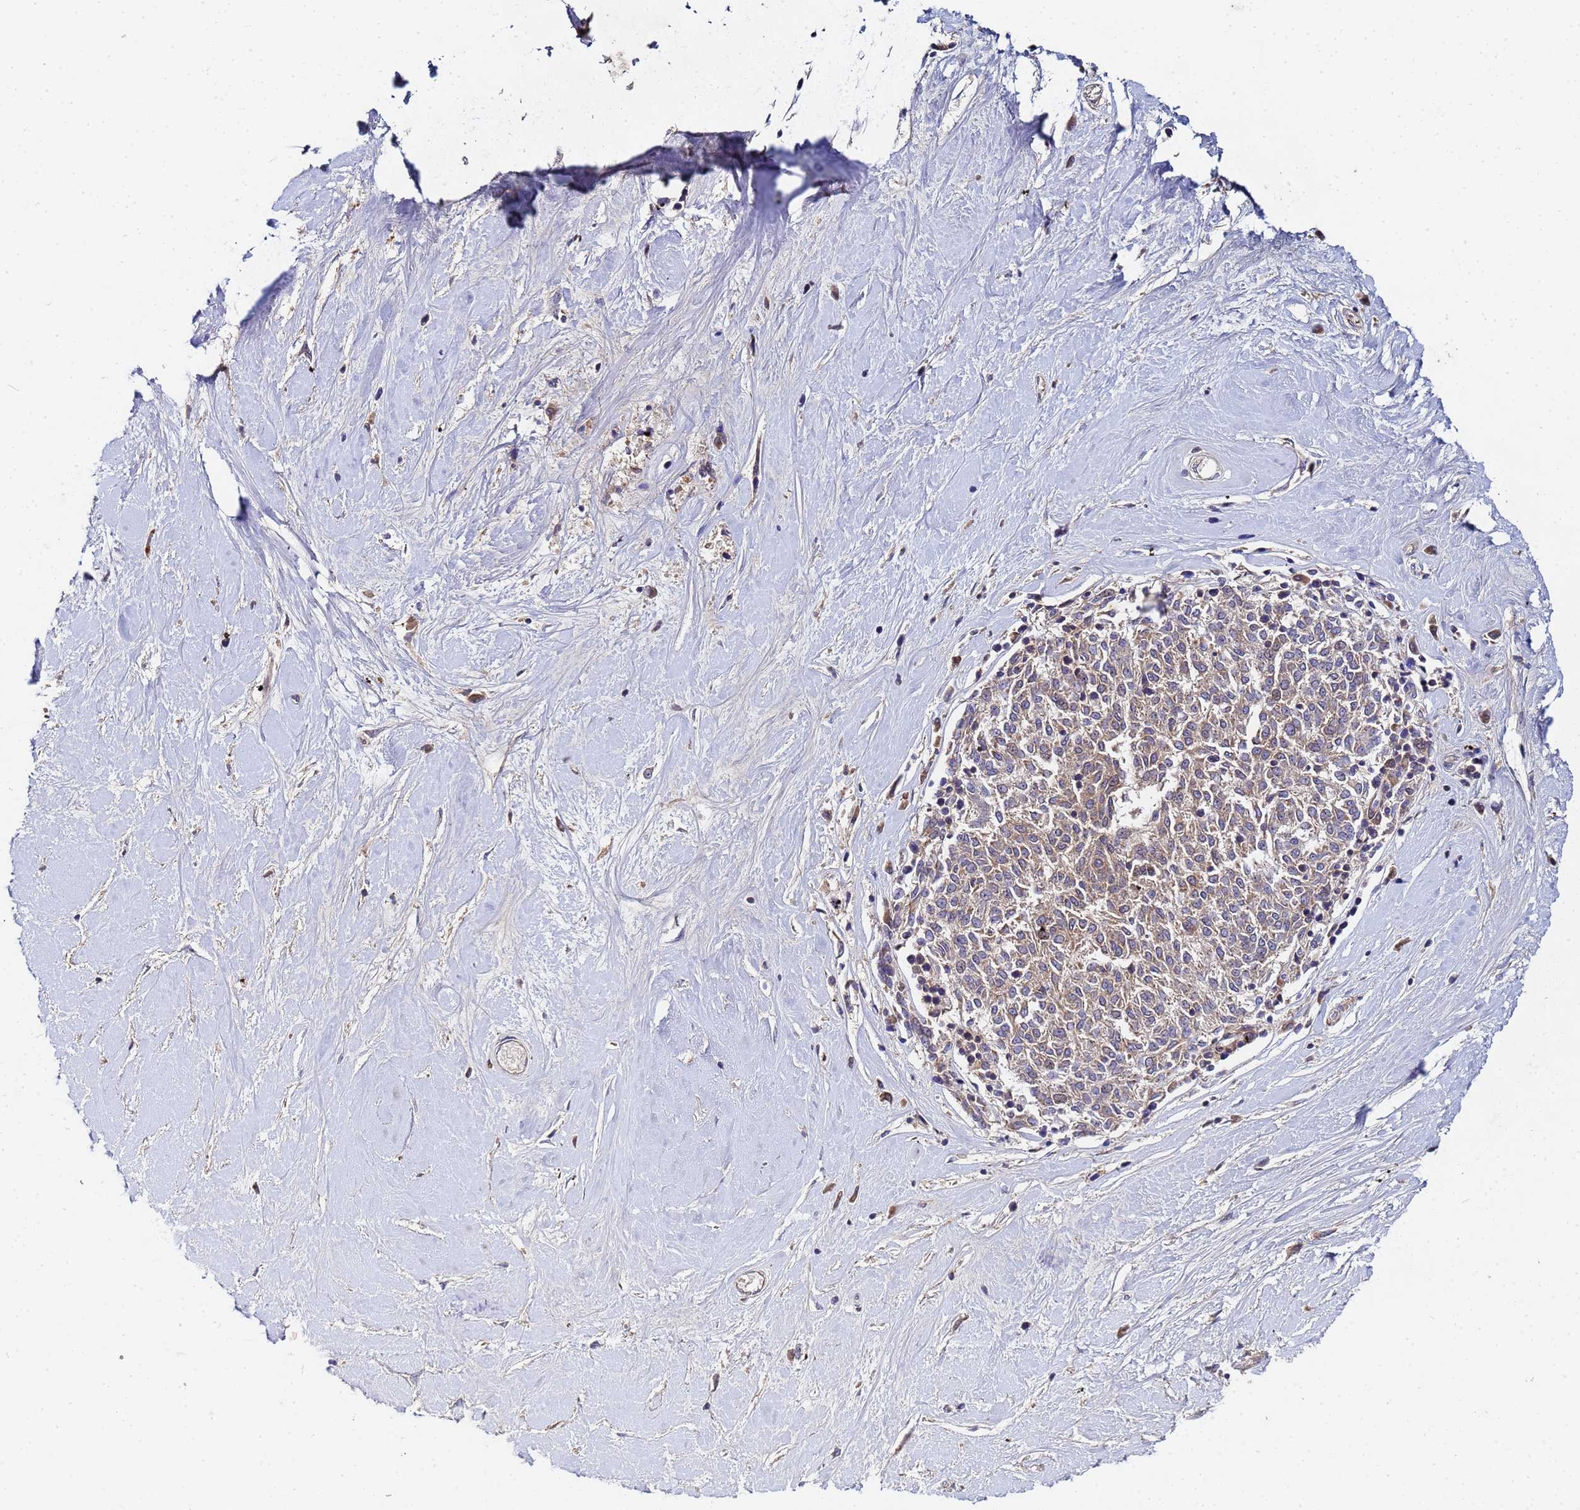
{"staining": {"intensity": "weak", "quantity": ">75%", "location": "cytoplasmic/membranous"}, "tissue": "melanoma", "cell_type": "Tumor cells", "image_type": "cancer", "snomed": [{"axis": "morphology", "description": "Malignant melanoma, NOS"}, {"axis": "topography", "description": "Skin"}], "caption": "Protein staining shows weak cytoplasmic/membranous expression in approximately >75% of tumor cells in melanoma.", "gene": "C5orf34", "patient": {"sex": "female", "age": 72}}